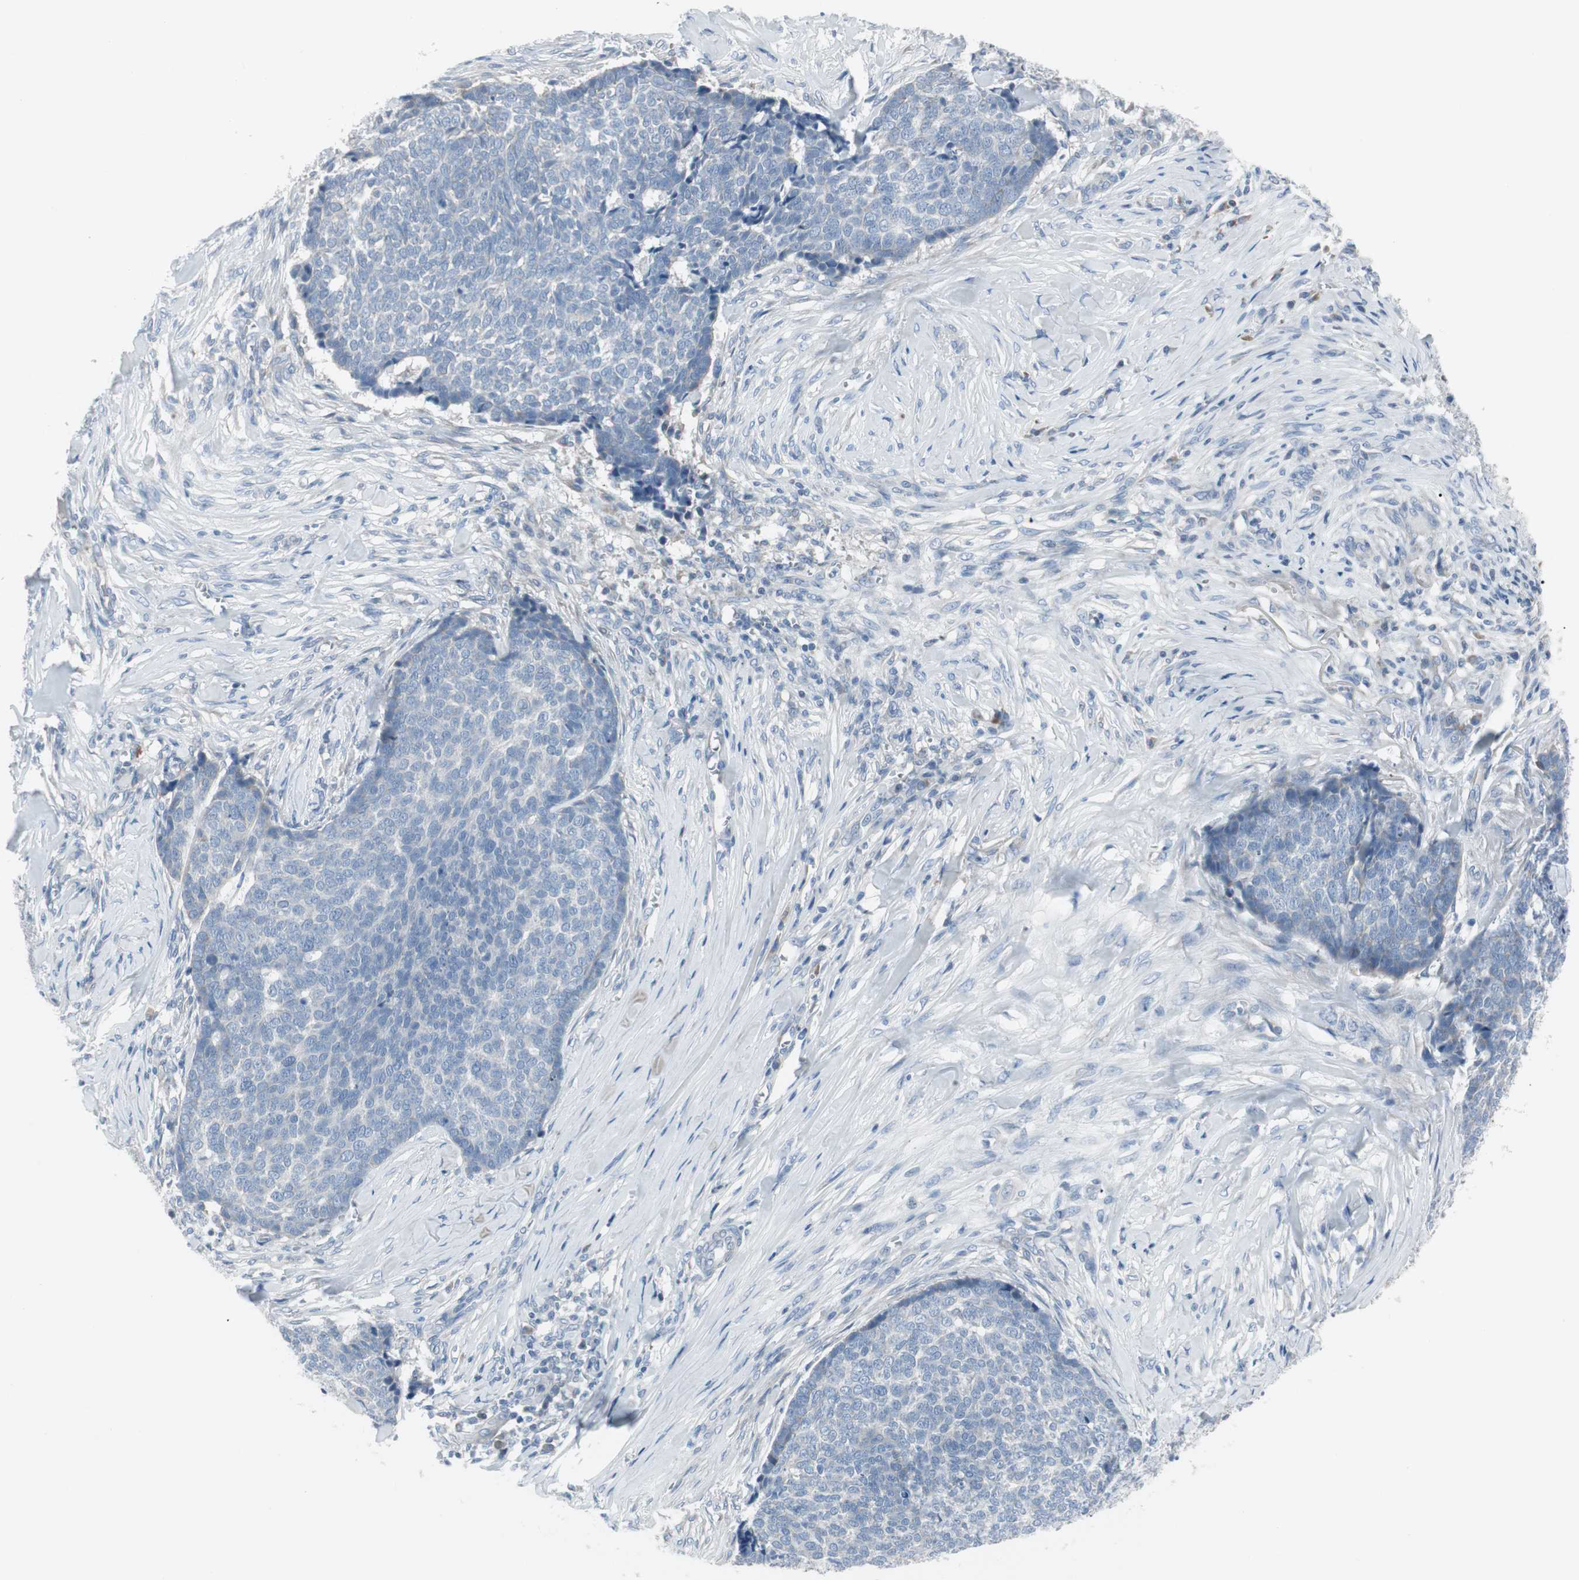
{"staining": {"intensity": "negative", "quantity": "none", "location": "none"}, "tissue": "skin cancer", "cell_type": "Tumor cells", "image_type": "cancer", "snomed": [{"axis": "morphology", "description": "Basal cell carcinoma"}, {"axis": "topography", "description": "Skin"}], "caption": "A photomicrograph of human skin cancer (basal cell carcinoma) is negative for staining in tumor cells. Brightfield microscopy of immunohistochemistry stained with DAB (3,3'-diaminobenzidine) (brown) and hematoxylin (blue), captured at high magnification.", "gene": "PIGR", "patient": {"sex": "male", "age": 84}}